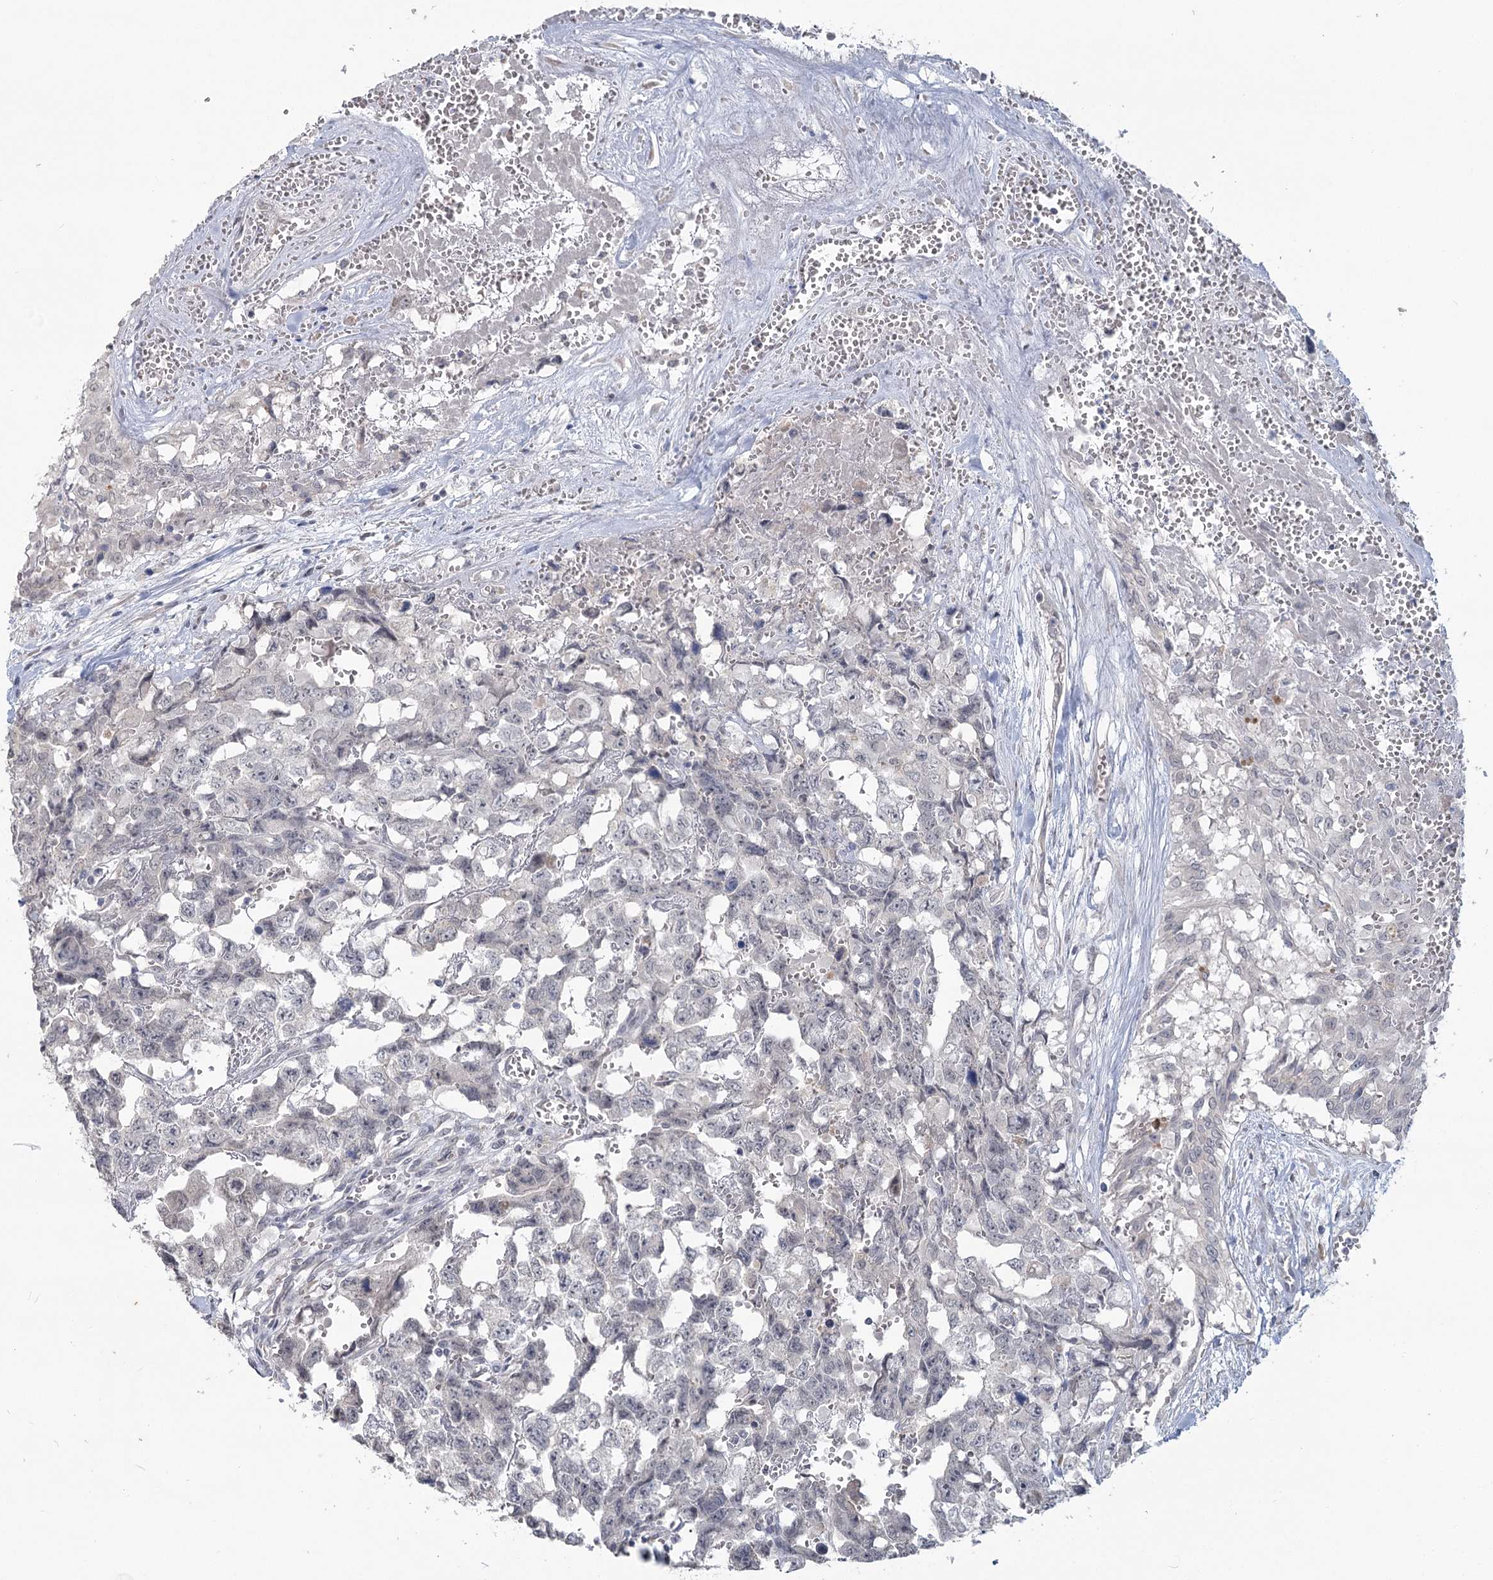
{"staining": {"intensity": "negative", "quantity": "none", "location": "none"}, "tissue": "testis cancer", "cell_type": "Tumor cells", "image_type": "cancer", "snomed": [{"axis": "morphology", "description": "Carcinoma, Embryonal, NOS"}, {"axis": "topography", "description": "Testis"}], "caption": "Photomicrograph shows no protein positivity in tumor cells of embryonal carcinoma (testis) tissue.", "gene": "SLC9A3", "patient": {"sex": "male", "age": 31}}